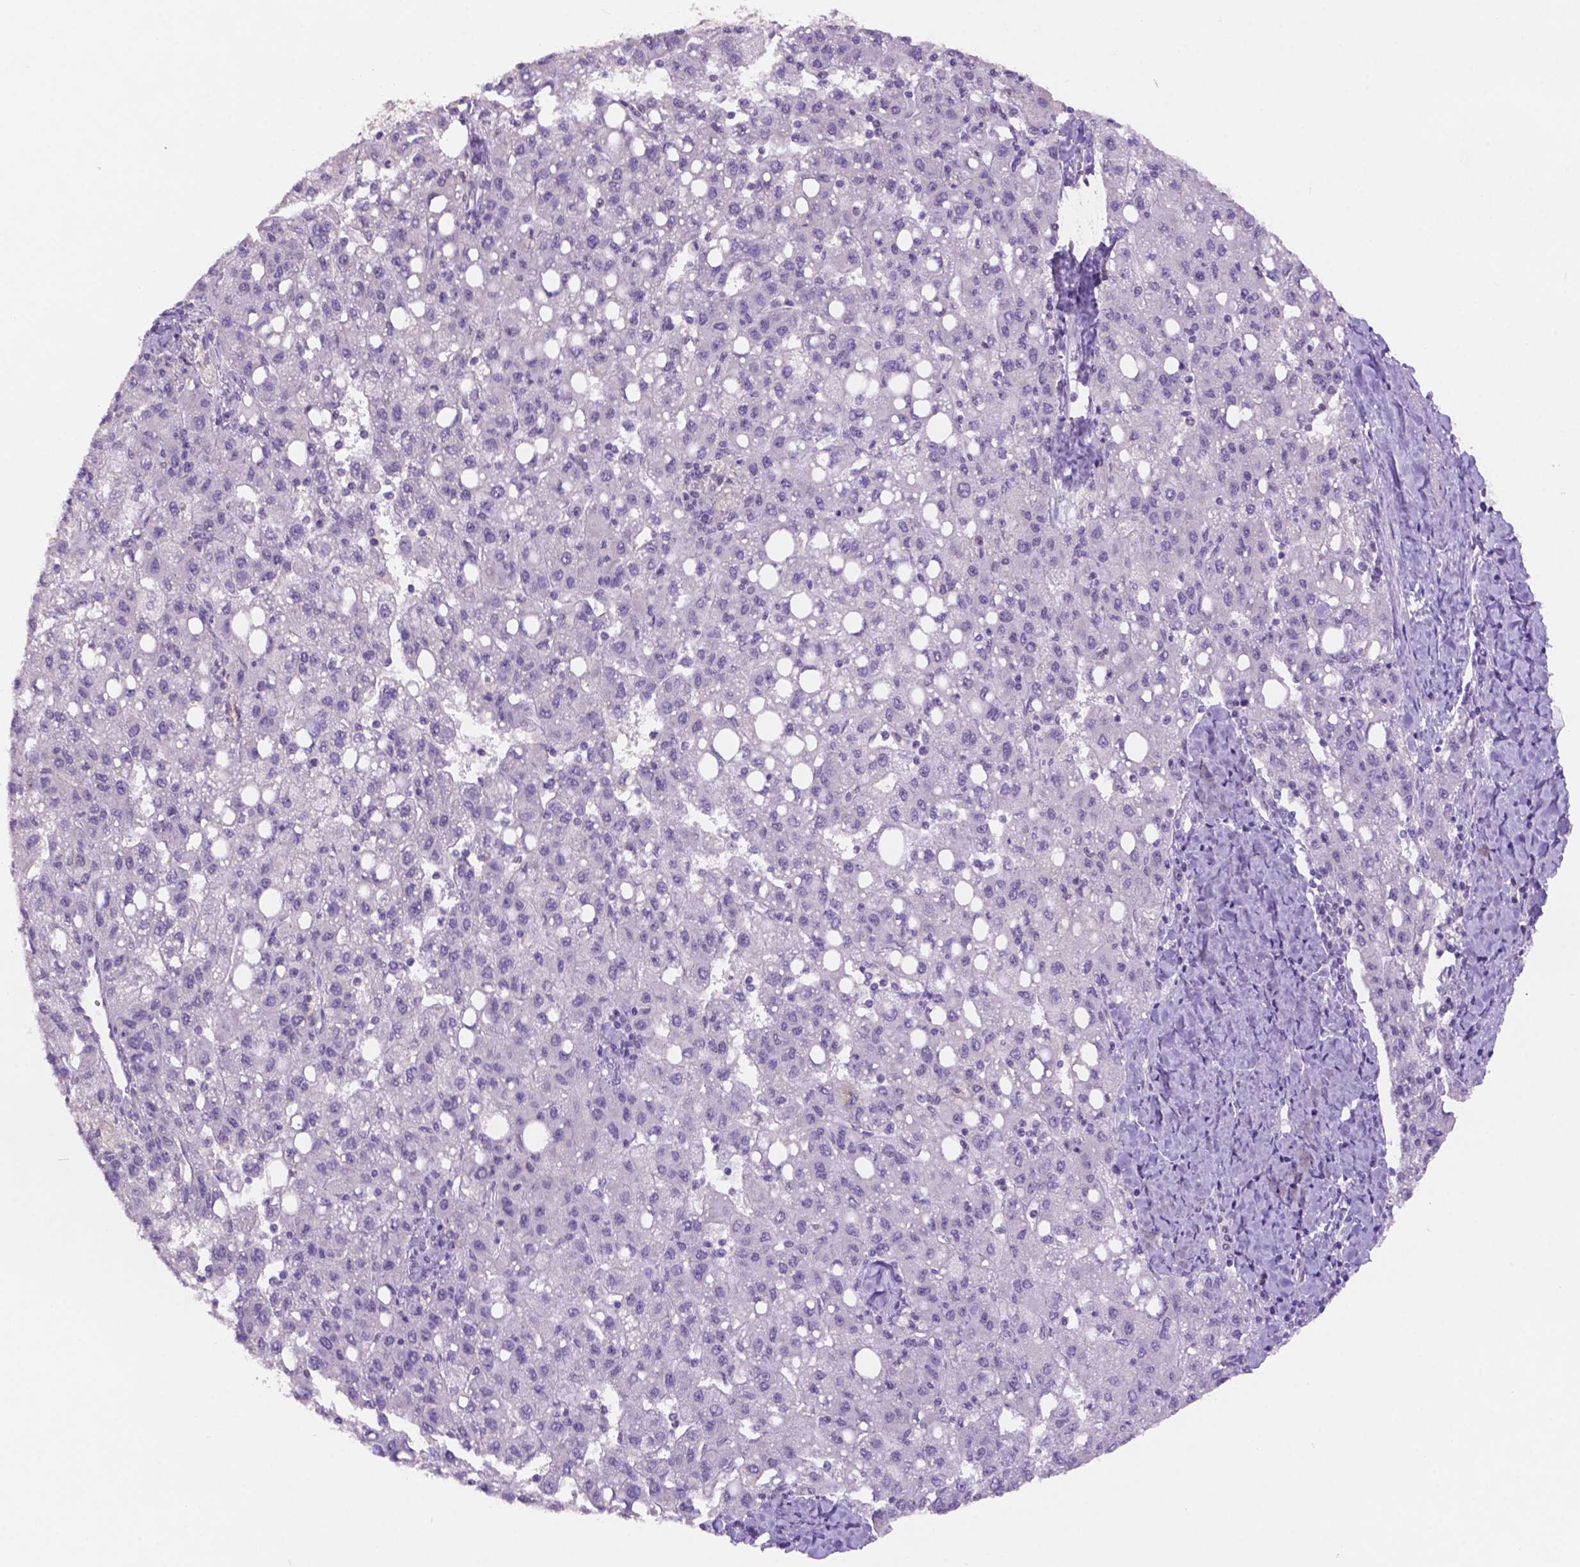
{"staining": {"intensity": "negative", "quantity": "none", "location": "none"}, "tissue": "liver cancer", "cell_type": "Tumor cells", "image_type": "cancer", "snomed": [{"axis": "morphology", "description": "Carcinoma, Hepatocellular, NOS"}, {"axis": "topography", "description": "Liver"}], "caption": "Protein analysis of liver cancer shows no significant expression in tumor cells.", "gene": "NCOR1", "patient": {"sex": "female", "age": 82}}